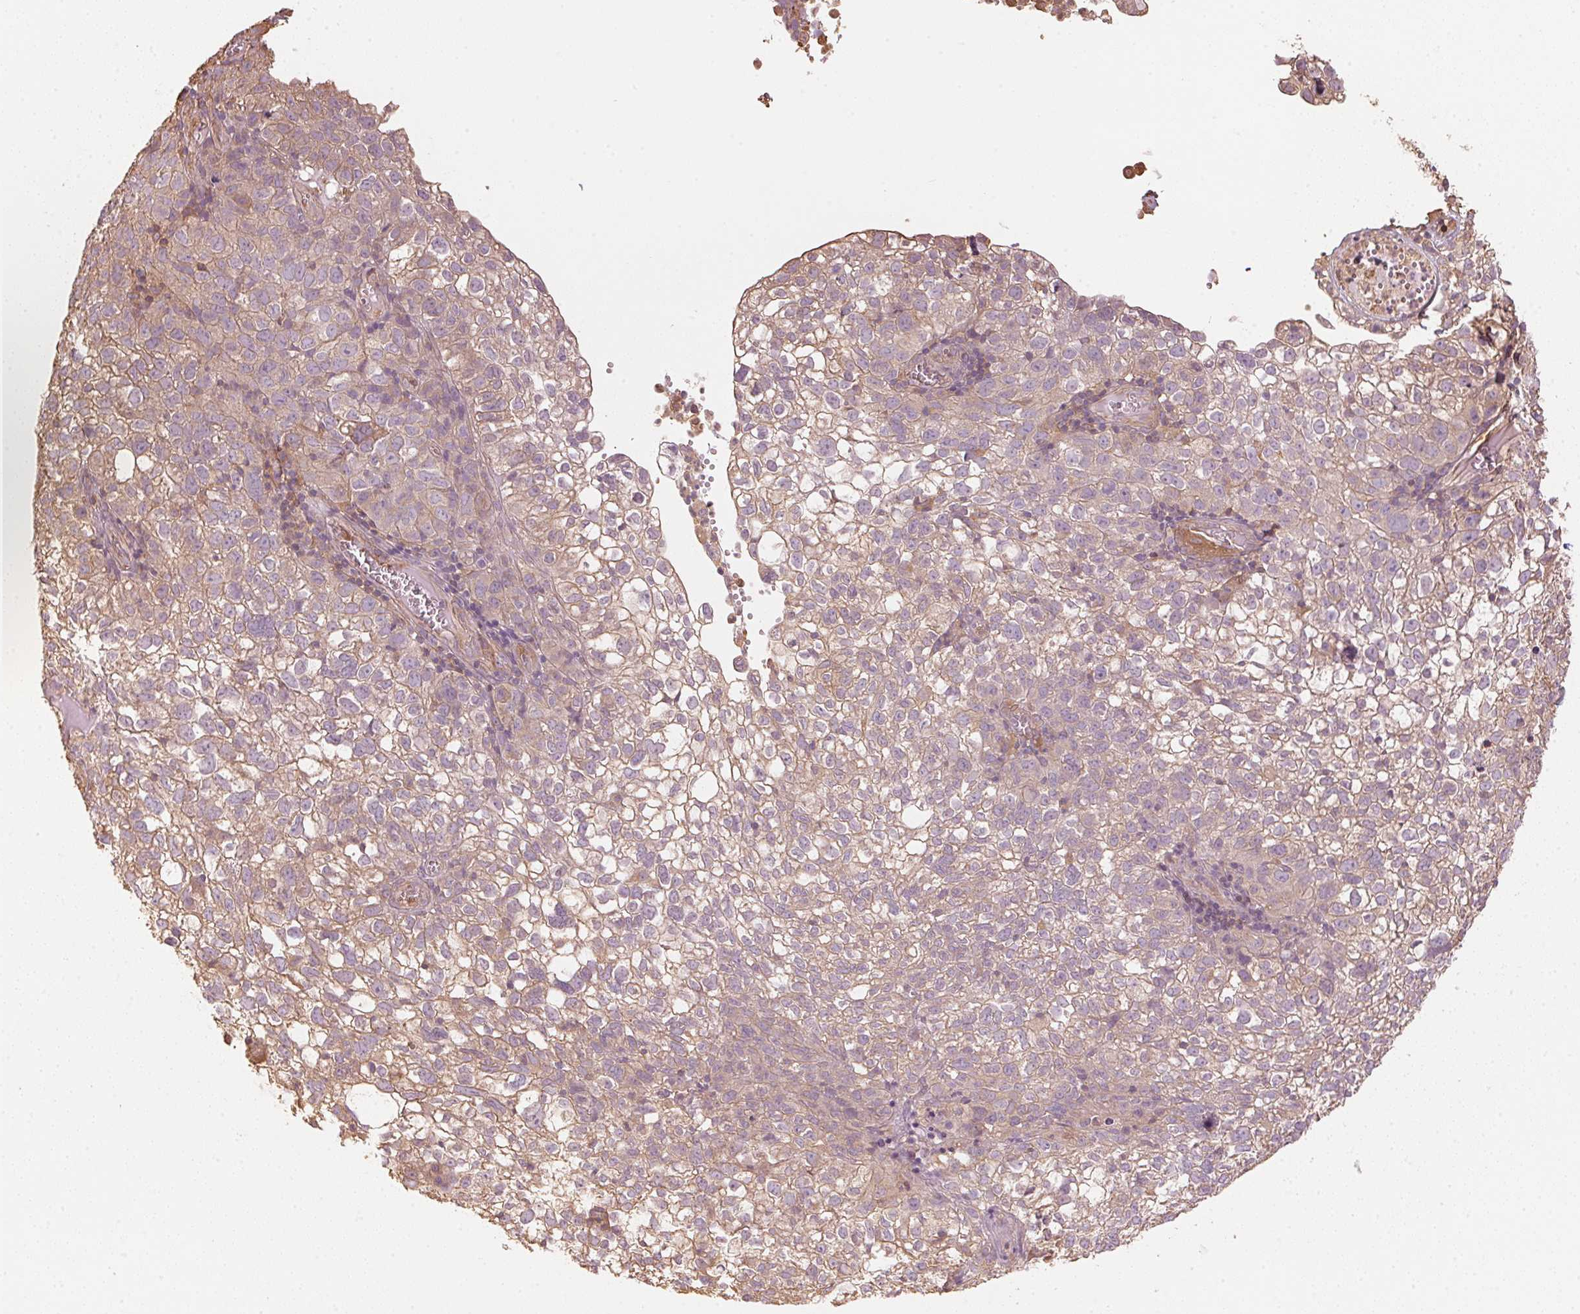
{"staining": {"intensity": "weak", "quantity": ">75%", "location": "cytoplasmic/membranous"}, "tissue": "cervical cancer", "cell_type": "Tumor cells", "image_type": "cancer", "snomed": [{"axis": "morphology", "description": "Squamous cell carcinoma, NOS"}, {"axis": "topography", "description": "Cervix"}], "caption": "Human cervical cancer (squamous cell carcinoma) stained for a protein (brown) demonstrates weak cytoplasmic/membranous positive positivity in about >75% of tumor cells.", "gene": "QDPR", "patient": {"sex": "female", "age": 55}}